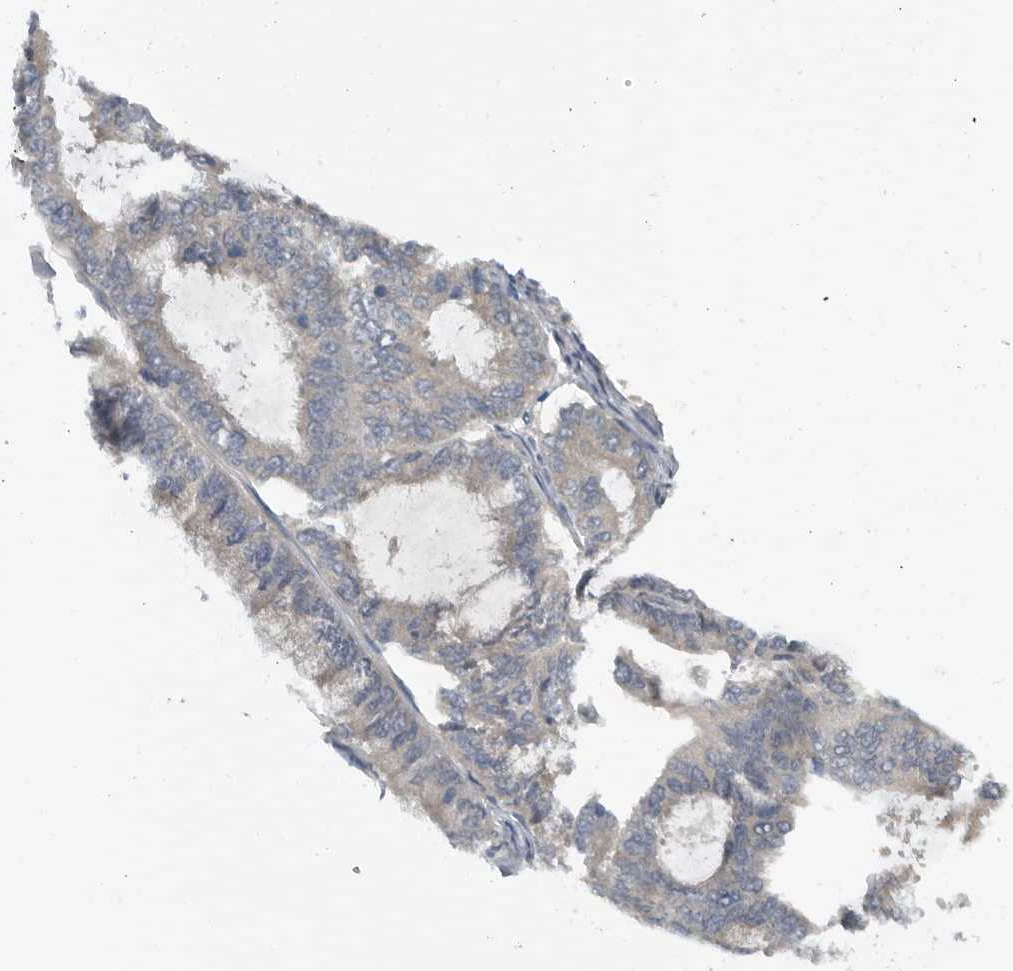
{"staining": {"intensity": "weak", "quantity": "<25%", "location": "cytoplasmic/membranous"}, "tissue": "endometrial cancer", "cell_type": "Tumor cells", "image_type": "cancer", "snomed": [{"axis": "morphology", "description": "Adenocarcinoma, NOS"}, {"axis": "topography", "description": "Endometrium"}], "caption": "Immunohistochemical staining of human endometrial cancer (adenocarcinoma) demonstrates no significant staining in tumor cells. The staining was performed using DAB to visualize the protein expression in brown, while the nuclei were stained in blue with hematoxylin (Magnification: 20x).", "gene": "AASDHPPT", "patient": {"sex": "female", "age": 49}}